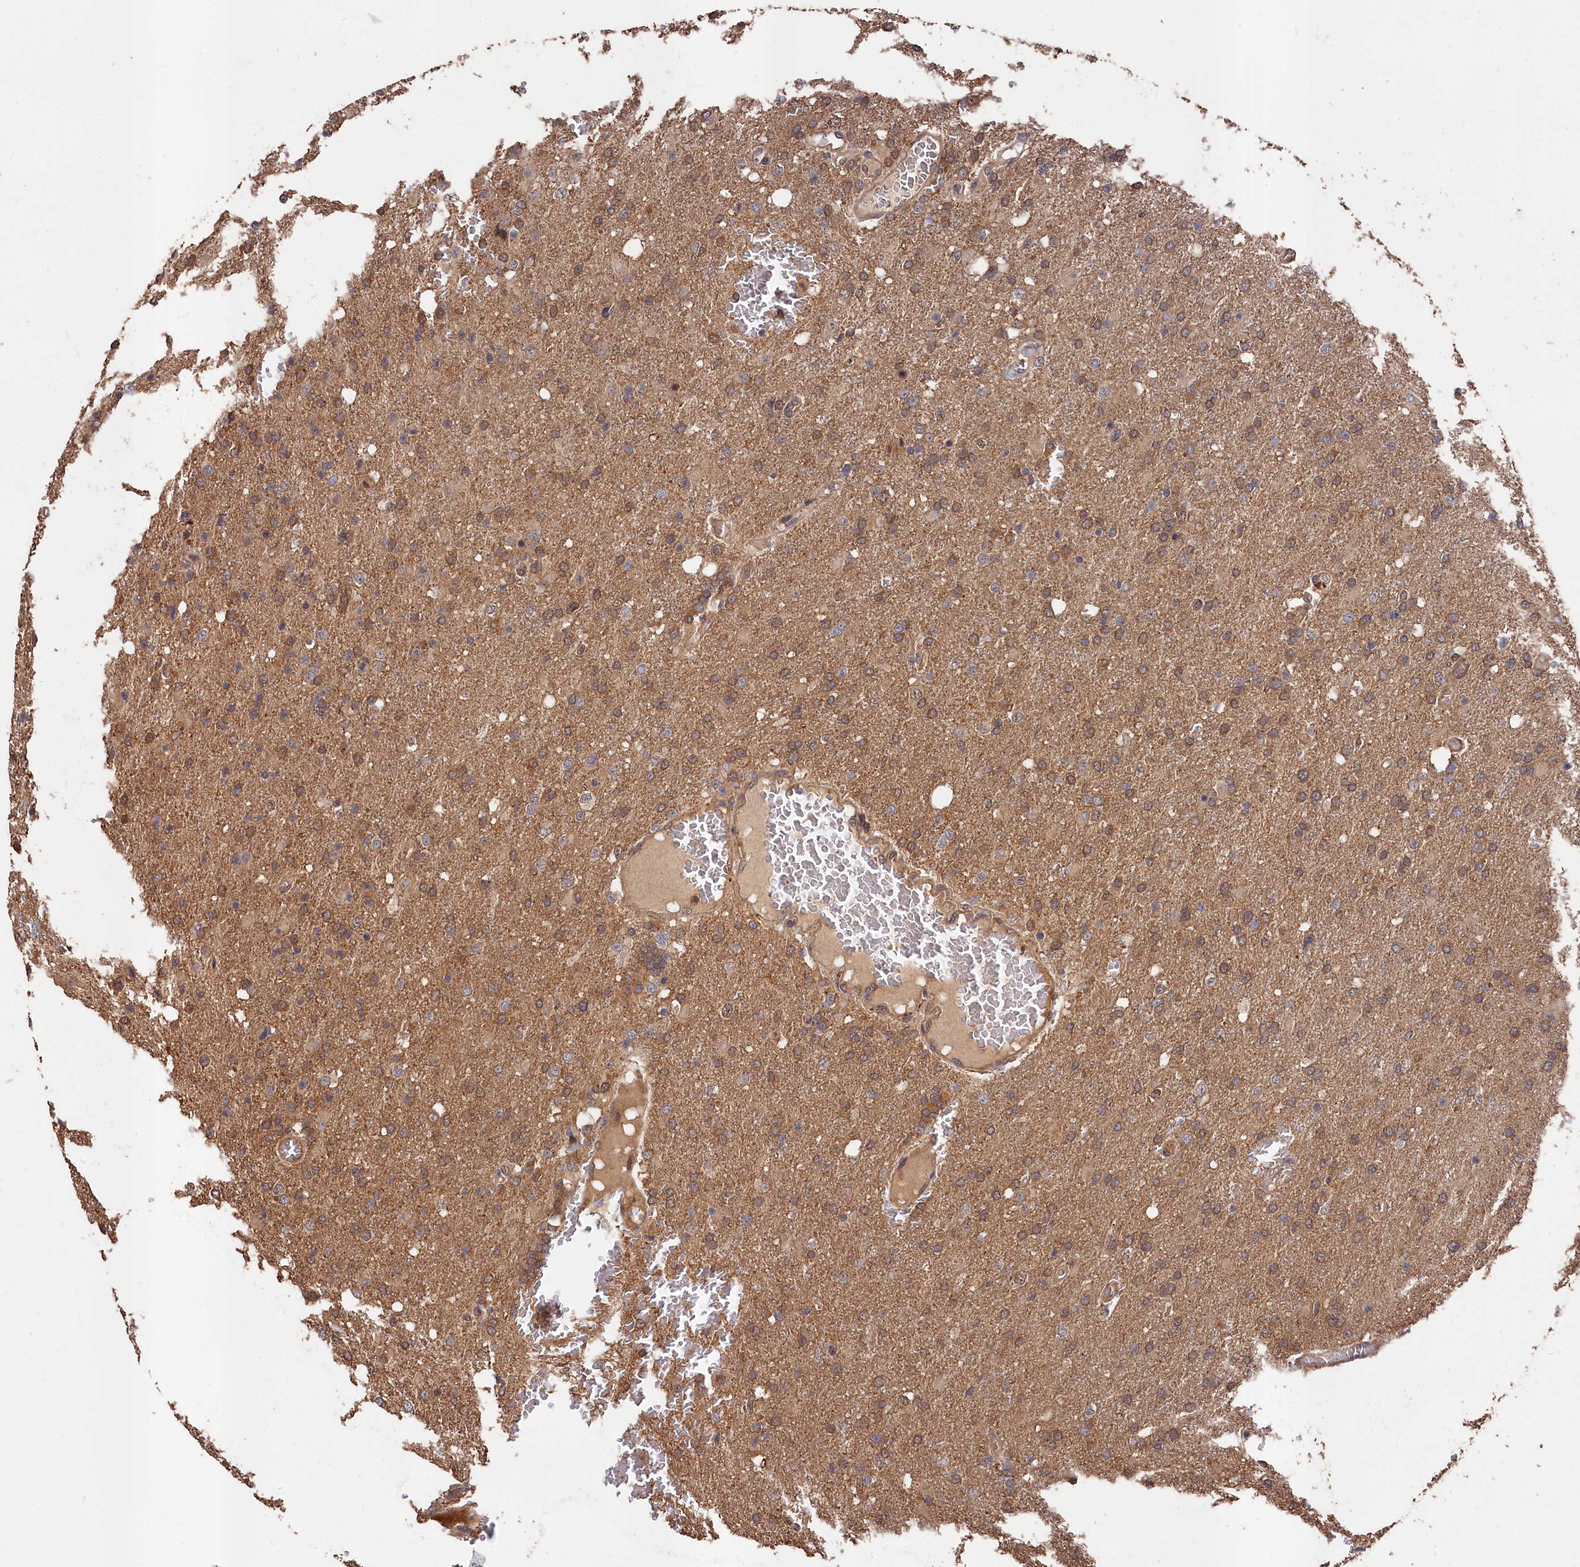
{"staining": {"intensity": "moderate", "quantity": "<25%", "location": "cytoplasmic/membranous,nuclear"}, "tissue": "glioma", "cell_type": "Tumor cells", "image_type": "cancer", "snomed": [{"axis": "morphology", "description": "Glioma, malignant, High grade"}, {"axis": "topography", "description": "Brain"}], "caption": "The micrograph shows a brown stain indicating the presence of a protein in the cytoplasmic/membranous and nuclear of tumor cells in glioma.", "gene": "RMI2", "patient": {"sex": "female", "age": 74}}